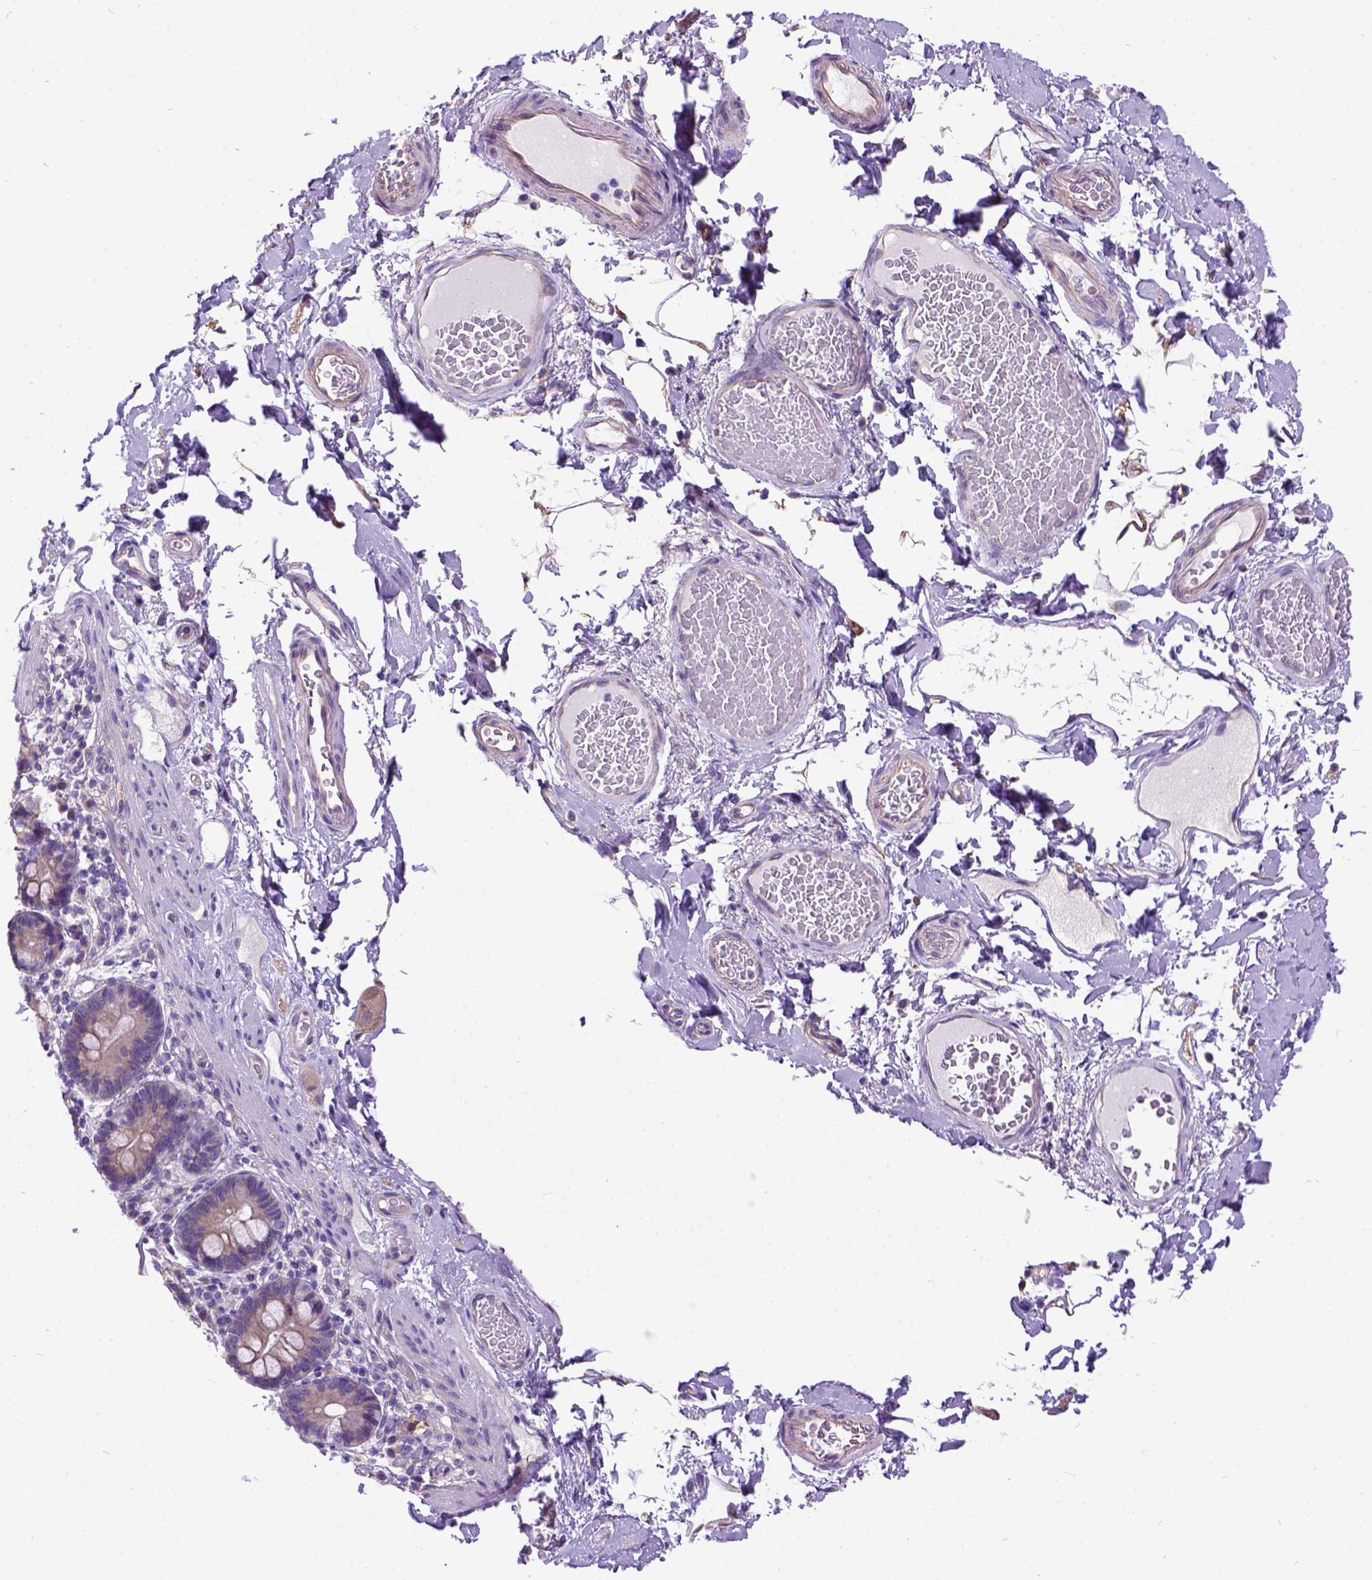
{"staining": {"intensity": "negative", "quantity": "none", "location": "none"}, "tissue": "smooth muscle", "cell_type": "Smooth muscle cells", "image_type": "normal", "snomed": [{"axis": "morphology", "description": "Normal tissue, NOS"}, {"axis": "topography", "description": "Smooth muscle"}, {"axis": "topography", "description": "Colon"}], "caption": "Immunohistochemical staining of normal smooth muscle demonstrates no significant positivity in smooth muscle cells. (Brightfield microscopy of DAB (3,3'-diaminobenzidine) immunohistochemistry at high magnification).", "gene": "CFAP54", "patient": {"sex": "male", "age": 73}}